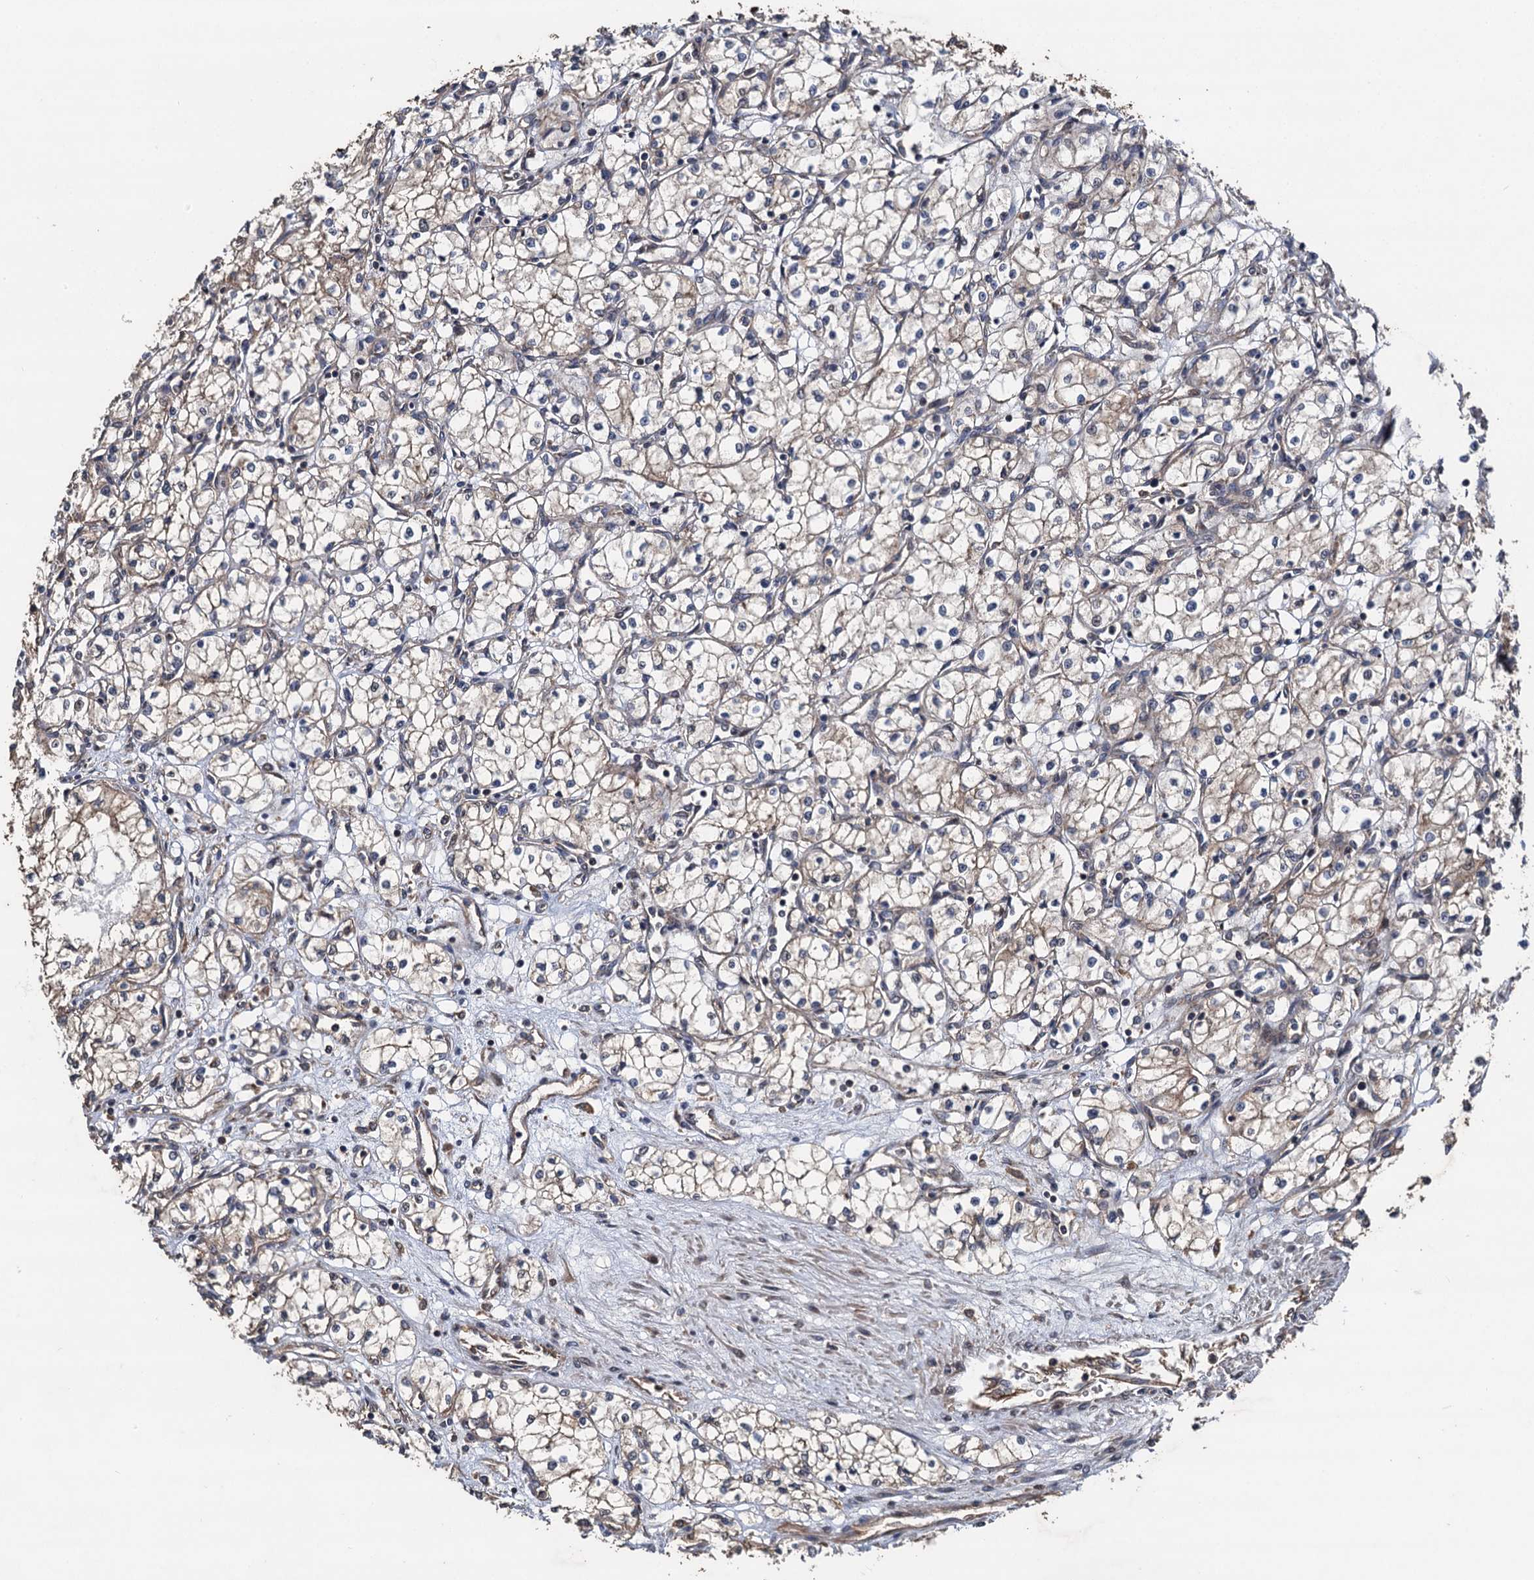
{"staining": {"intensity": "negative", "quantity": "none", "location": "none"}, "tissue": "renal cancer", "cell_type": "Tumor cells", "image_type": "cancer", "snomed": [{"axis": "morphology", "description": "Adenocarcinoma, NOS"}, {"axis": "topography", "description": "Kidney"}], "caption": "High power microscopy micrograph of an immunohistochemistry histopathology image of renal cancer (adenocarcinoma), revealing no significant expression in tumor cells.", "gene": "TMEM39B", "patient": {"sex": "male", "age": 59}}